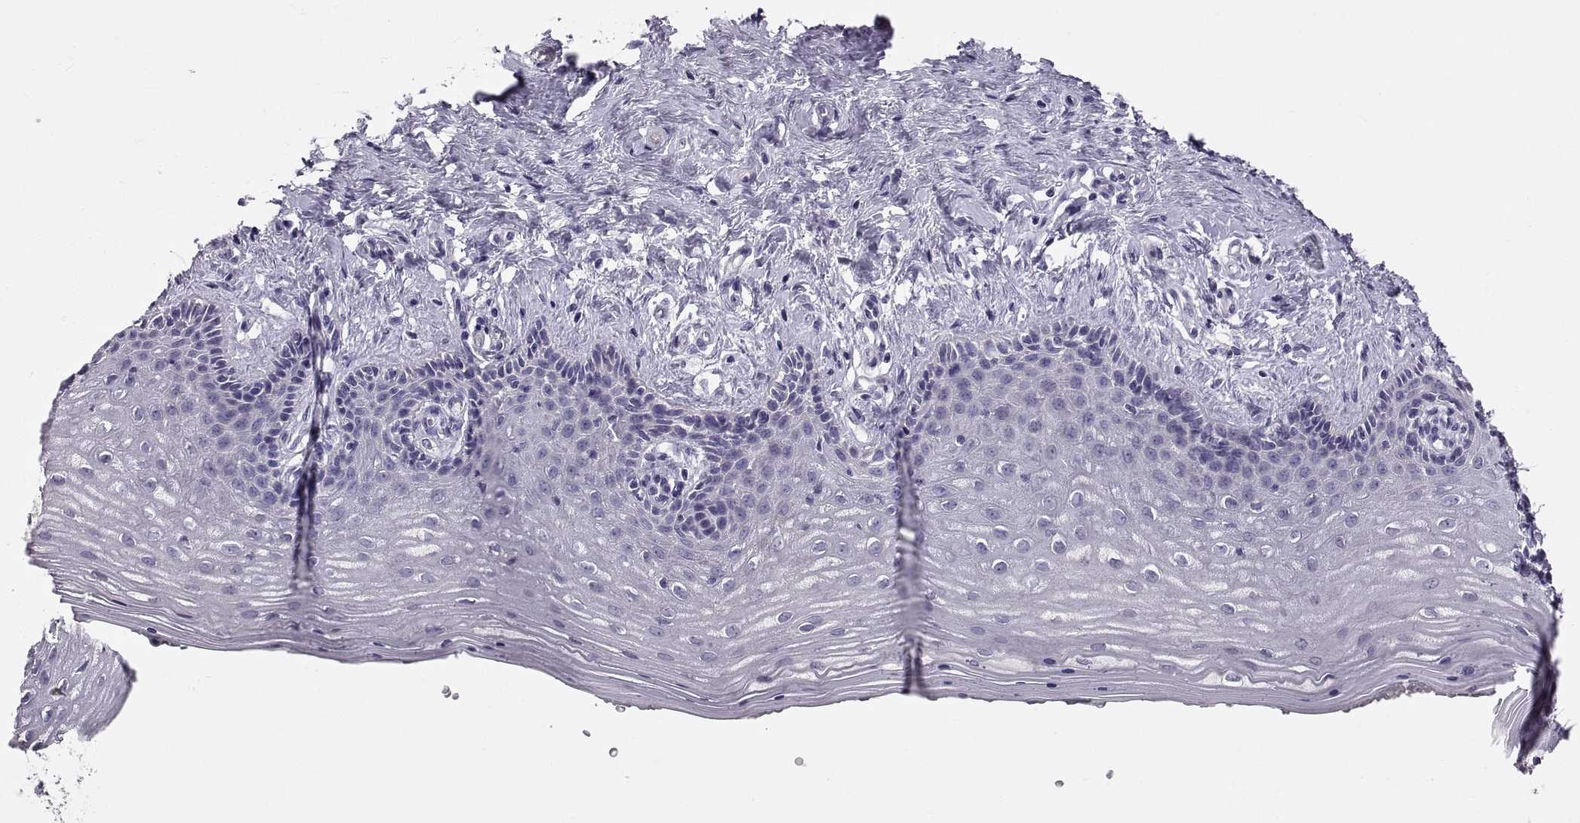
{"staining": {"intensity": "negative", "quantity": "none", "location": "none"}, "tissue": "vagina", "cell_type": "Squamous epithelial cells", "image_type": "normal", "snomed": [{"axis": "morphology", "description": "Normal tissue, NOS"}, {"axis": "topography", "description": "Vagina"}], "caption": "IHC of normal human vagina shows no positivity in squamous epithelial cells.", "gene": "ADAM32", "patient": {"sex": "female", "age": 45}}